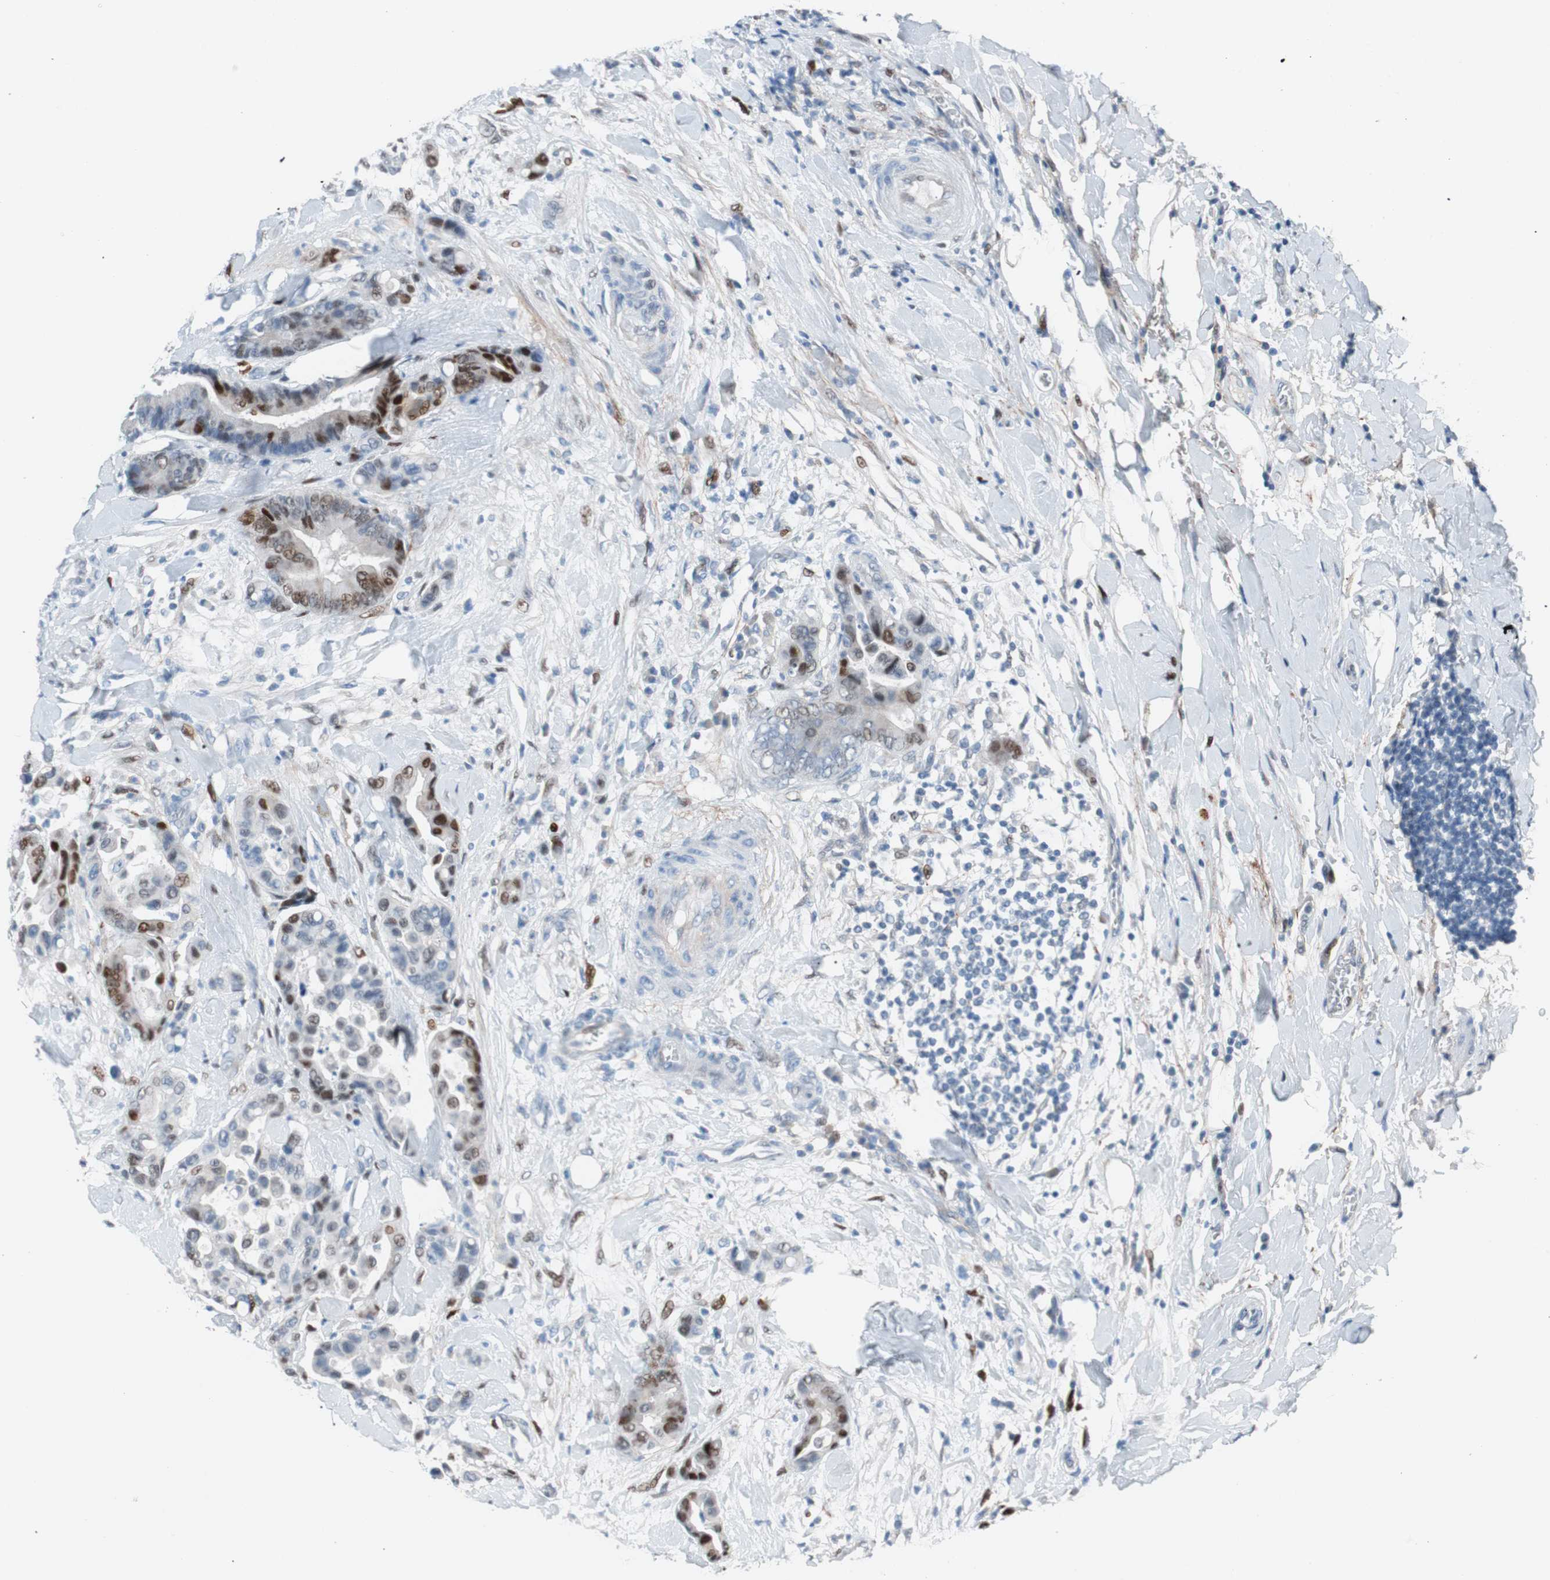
{"staining": {"intensity": "moderate", "quantity": "<25%", "location": "nuclear"}, "tissue": "colorectal cancer", "cell_type": "Tumor cells", "image_type": "cancer", "snomed": [{"axis": "morphology", "description": "Normal tissue, NOS"}, {"axis": "morphology", "description": "Adenocarcinoma, NOS"}, {"axis": "topography", "description": "Colon"}], "caption": "Protein staining demonstrates moderate nuclear staining in approximately <25% of tumor cells in colorectal cancer.", "gene": "FOSL1", "patient": {"sex": "male", "age": 82}}